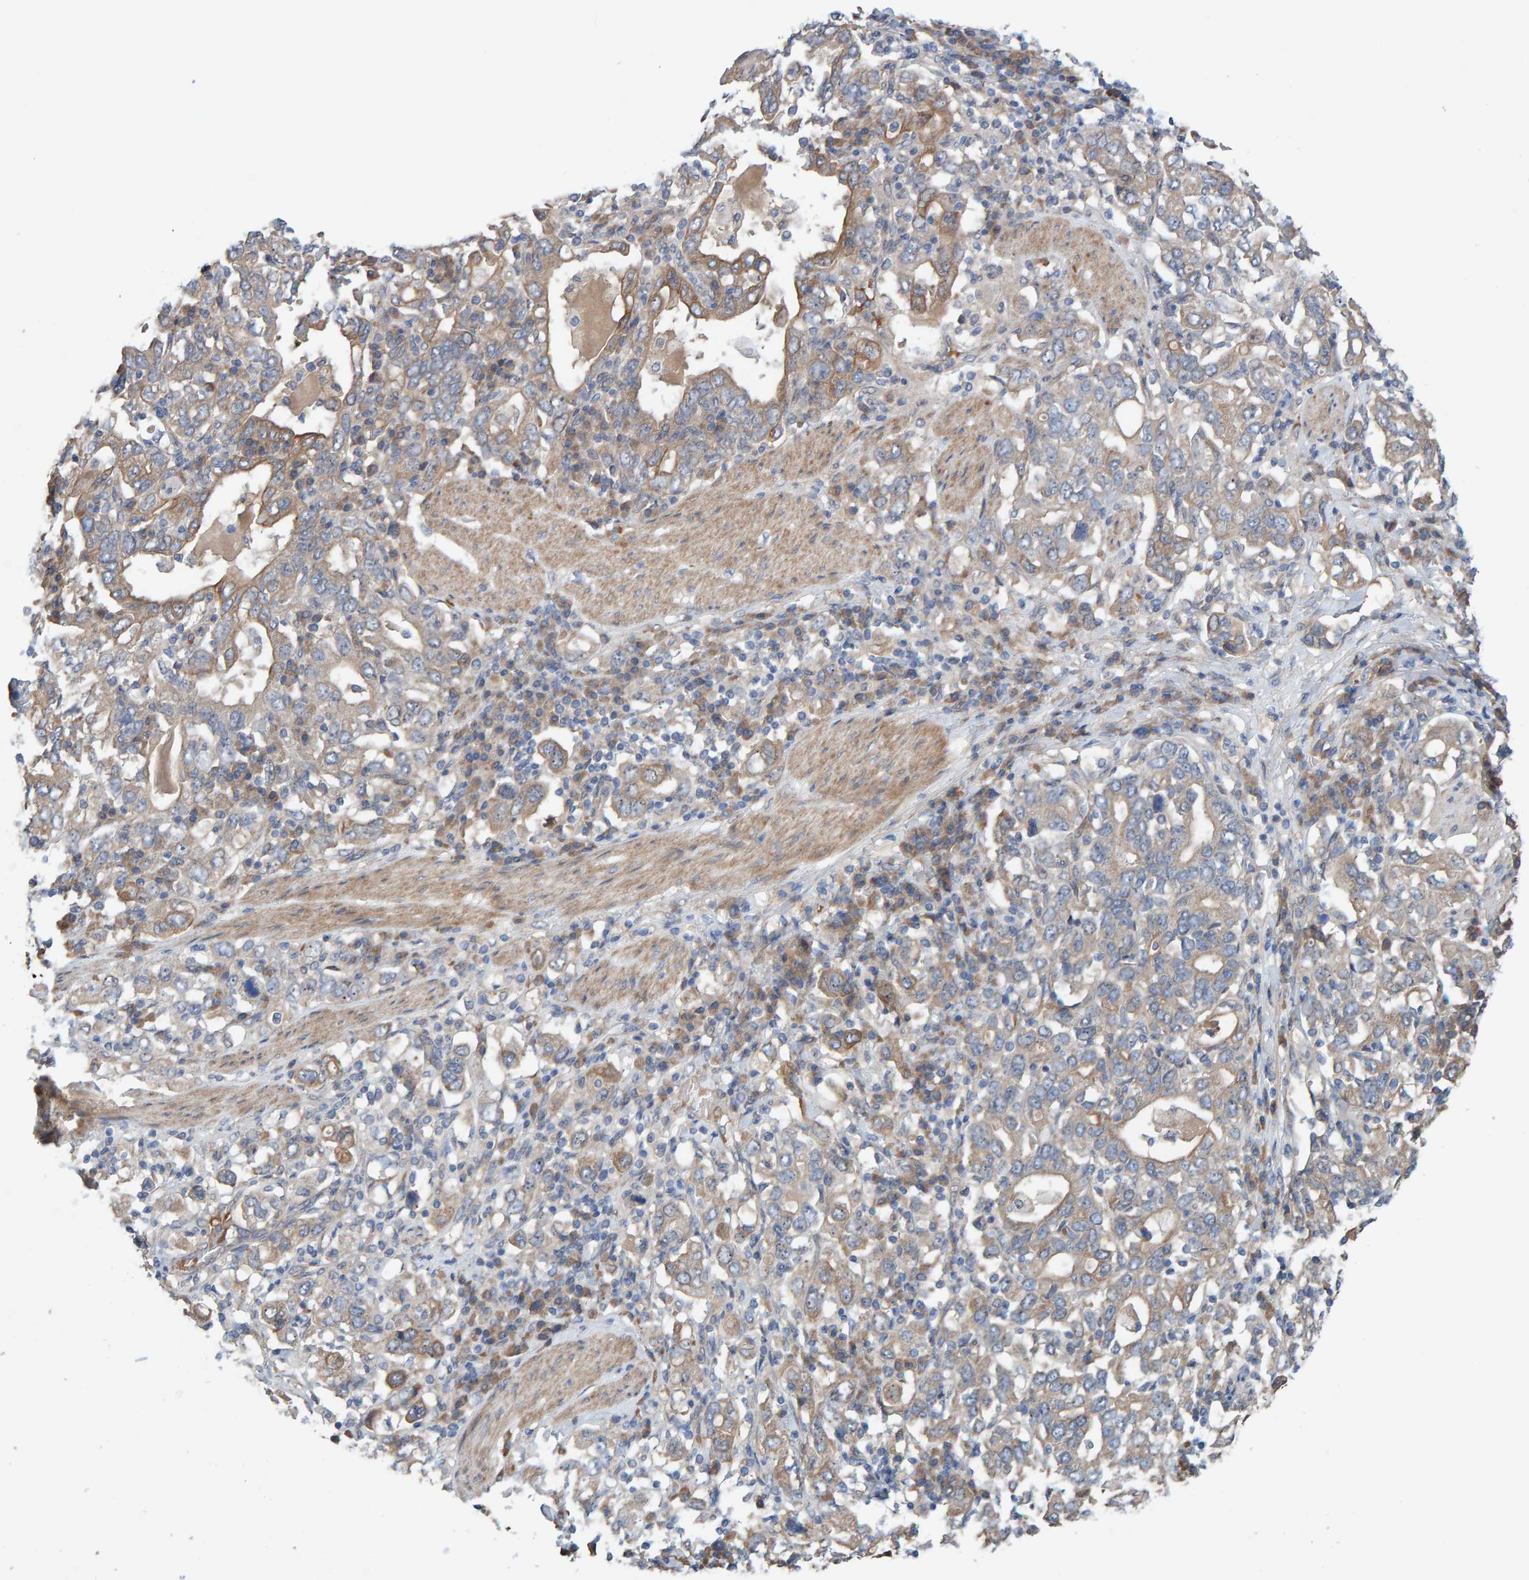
{"staining": {"intensity": "weak", "quantity": "25%-75%", "location": "cytoplasmic/membranous"}, "tissue": "stomach cancer", "cell_type": "Tumor cells", "image_type": "cancer", "snomed": [{"axis": "morphology", "description": "Adenocarcinoma, NOS"}, {"axis": "topography", "description": "Stomach, upper"}], "caption": "Immunohistochemistry histopathology image of neoplastic tissue: human stomach adenocarcinoma stained using immunohistochemistry (IHC) shows low levels of weak protein expression localized specifically in the cytoplasmic/membranous of tumor cells, appearing as a cytoplasmic/membranous brown color.", "gene": "LRSAM1", "patient": {"sex": "male", "age": 62}}